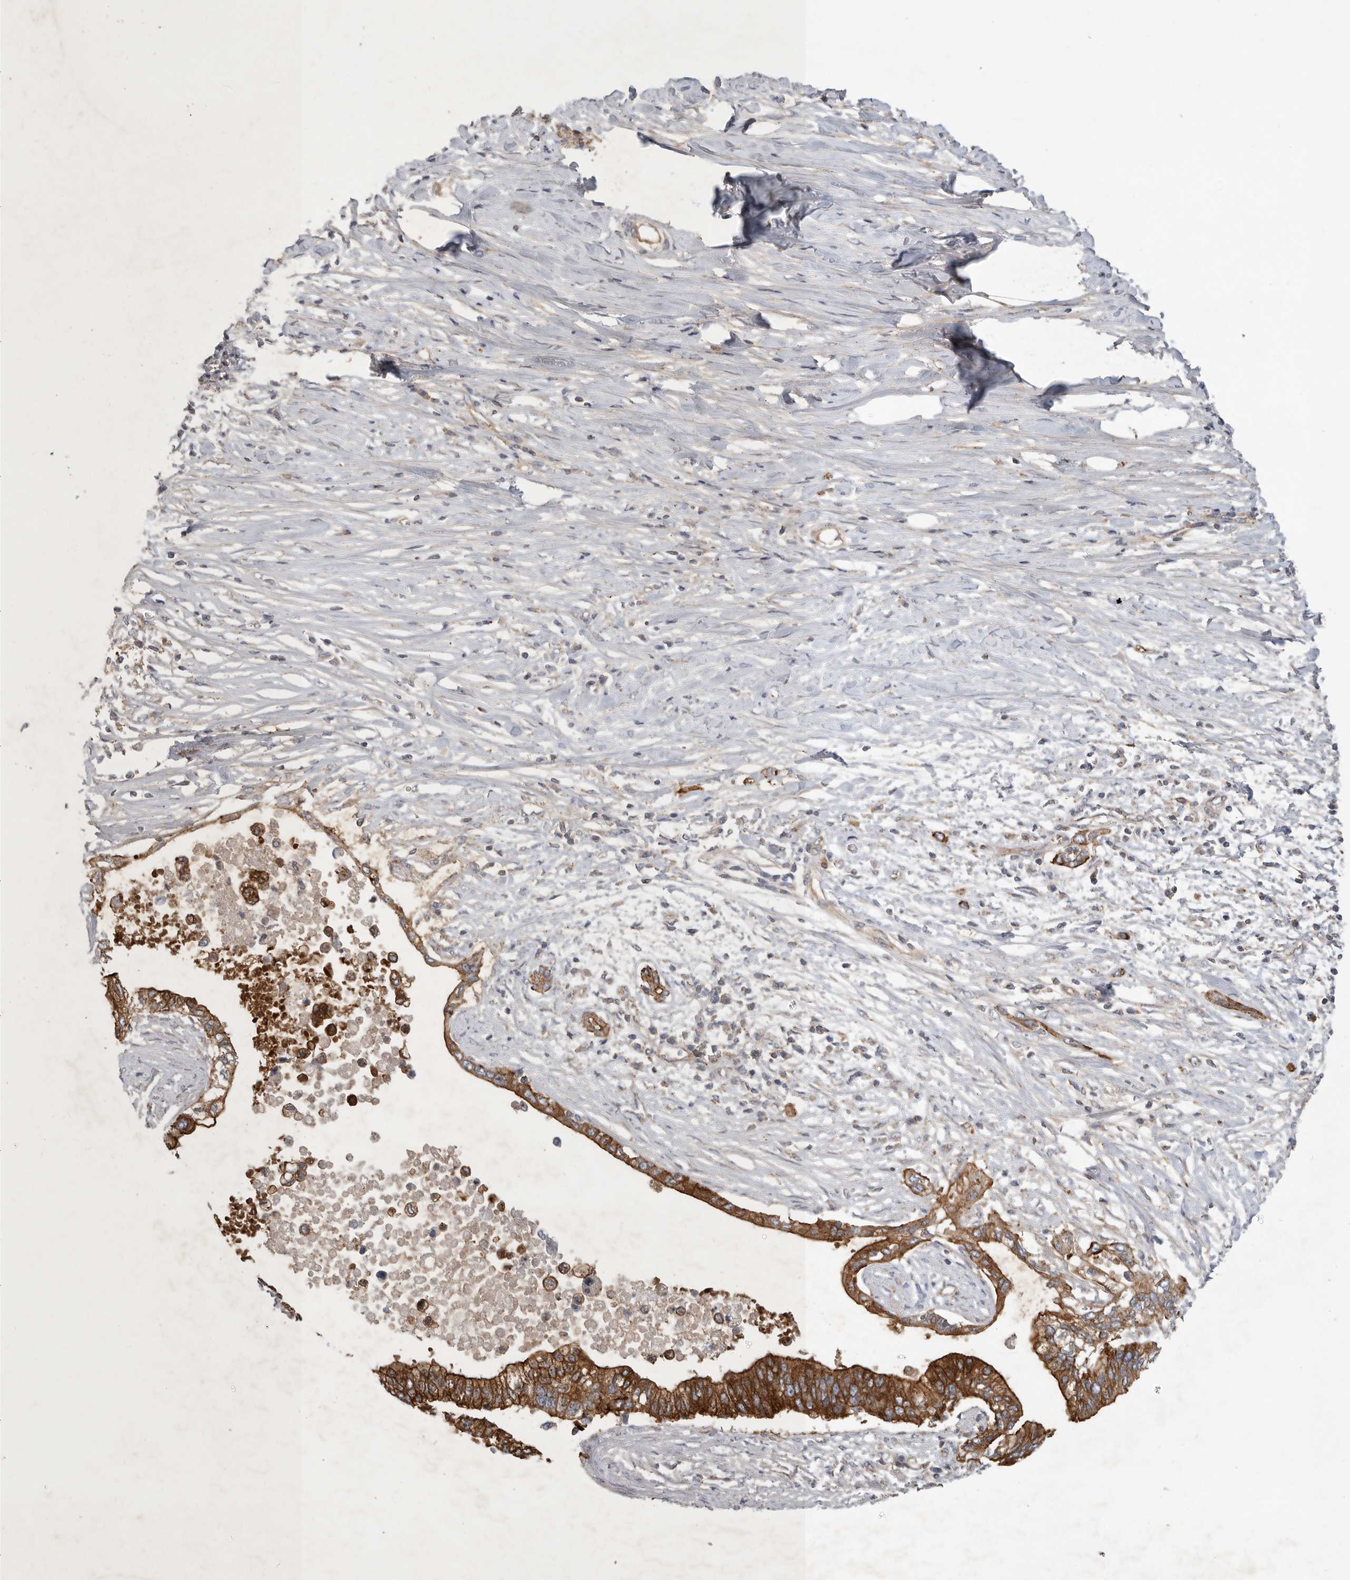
{"staining": {"intensity": "strong", "quantity": ">75%", "location": "cytoplasmic/membranous"}, "tissue": "pancreatic cancer", "cell_type": "Tumor cells", "image_type": "cancer", "snomed": [{"axis": "morphology", "description": "Normal tissue, NOS"}, {"axis": "morphology", "description": "Adenocarcinoma, NOS"}, {"axis": "topography", "description": "Pancreas"}, {"axis": "topography", "description": "Peripheral nerve tissue"}], "caption": "Pancreatic adenocarcinoma tissue reveals strong cytoplasmic/membranous positivity in approximately >75% of tumor cells, visualized by immunohistochemistry.", "gene": "MLPH", "patient": {"sex": "male", "age": 59}}